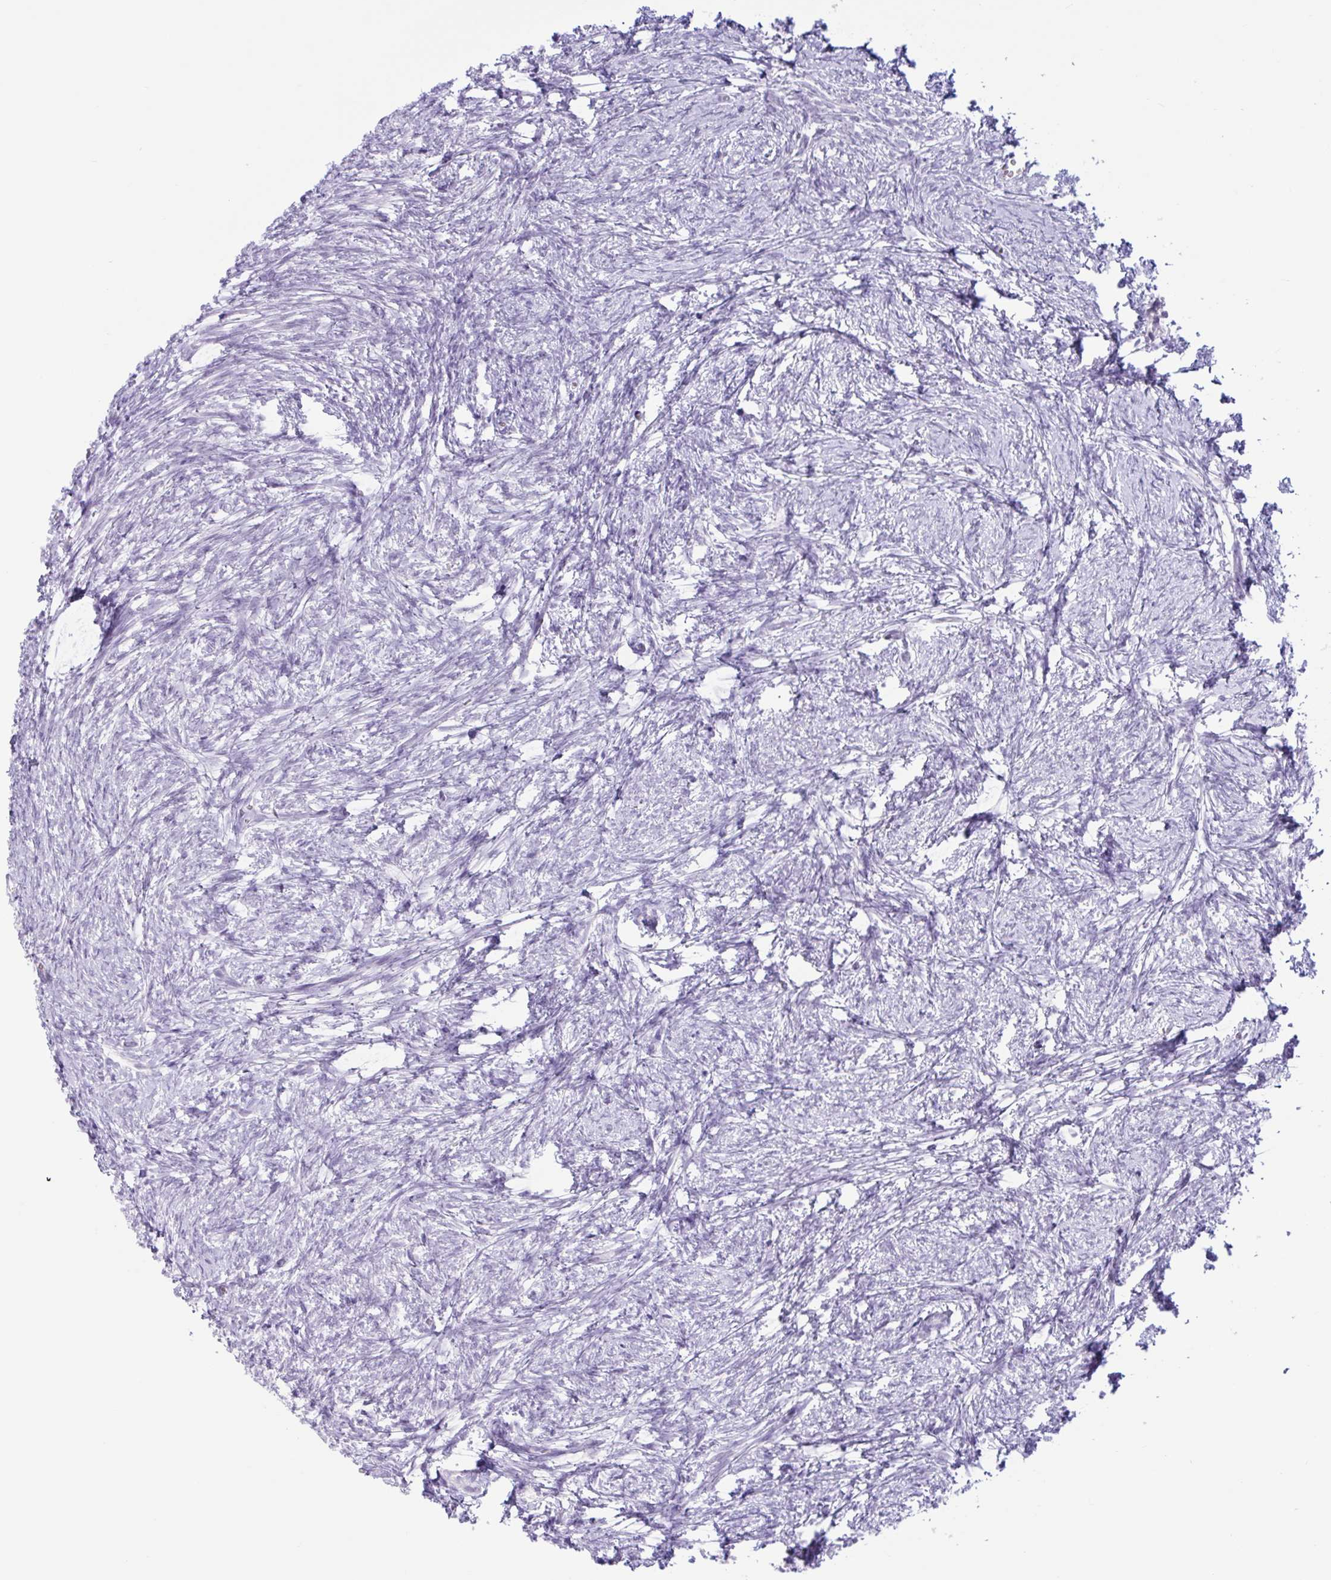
{"staining": {"intensity": "negative", "quantity": "none", "location": "none"}, "tissue": "ovary", "cell_type": "Ovarian stroma cells", "image_type": "normal", "snomed": [{"axis": "morphology", "description": "Normal tissue, NOS"}, {"axis": "topography", "description": "Ovary"}], "caption": "Immunohistochemistry image of unremarkable human ovary stained for a protein (brown), which reveals no expression in ovarian stroma cells.", "gene": "CTSE", "patient": {"sex": "female", "age": 41}}